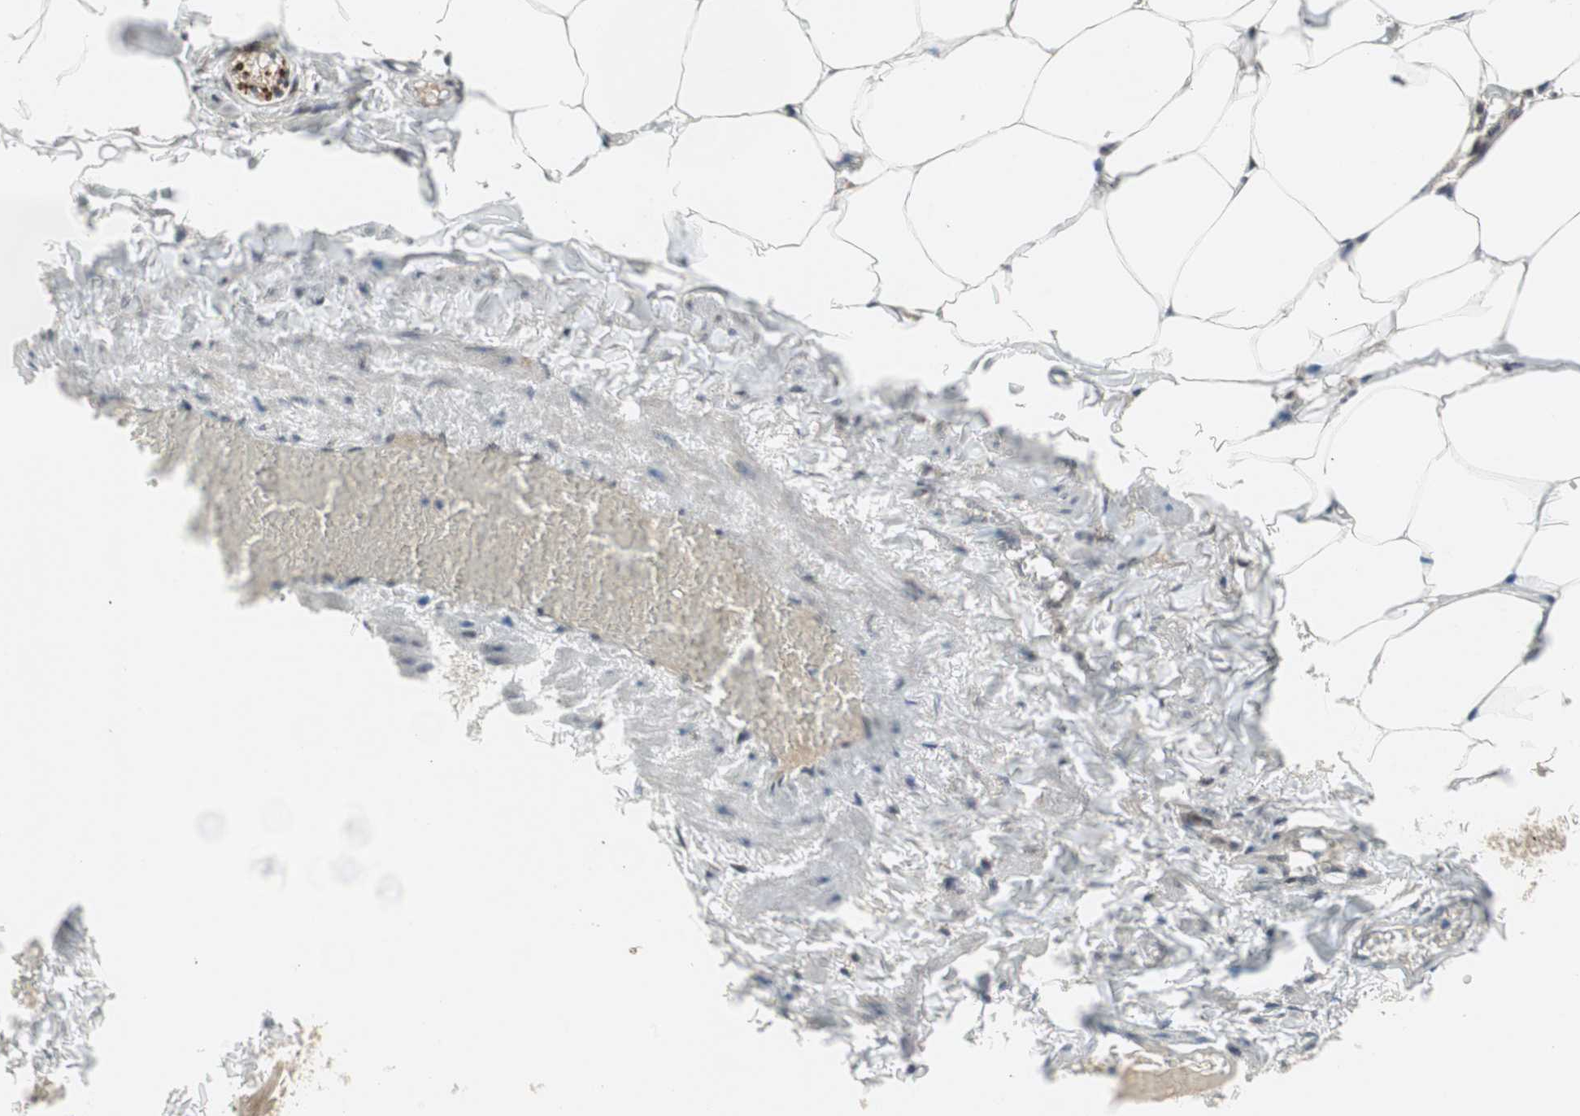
{"staining": {"intensity": "moderate", "quantity": "25%-75%", "location": "nuclear"}, "tissue": "adipose tissue", "cell_type": "Adipocytes", "image_type": "normal", "snomed": [{"axis": "morphology", "description": "Normal tissue, NOS"}, {"axis": "topography", "description": "Vascular tissue"}], "caption": "Immunohistochemistry (IHC) of unremarkable adipose tissue demonstrates medium levels of moderate nuclear expression in approximately 25%-75% of adipocytes.", "gene": "TCF12", "patient": {"sex": "male", "age": 41}}